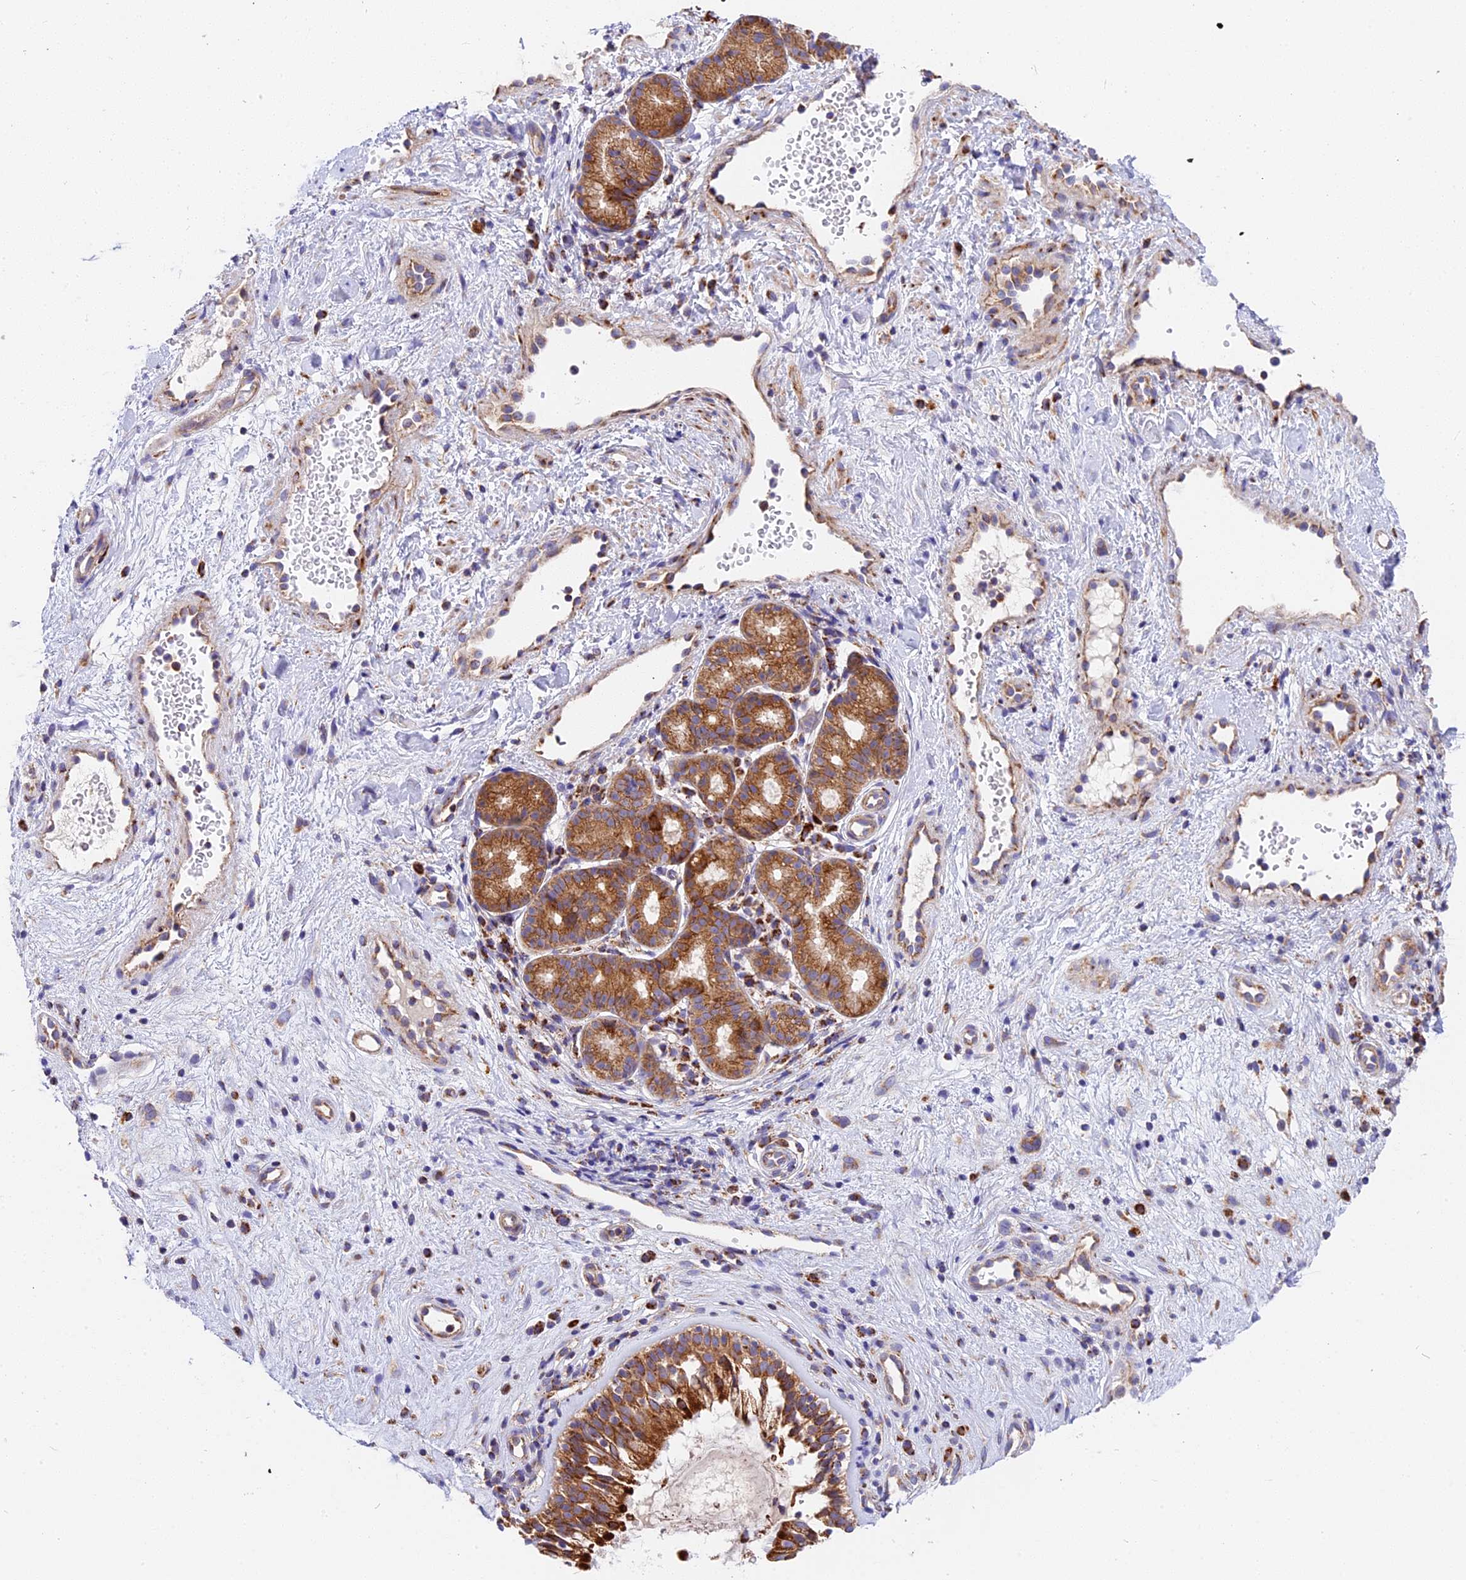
{"staining": {"intensity": "strong", "quantity": ">75%", "location": "cytoplasmic/membranous"}, "tissue": "nasopharynx", "cell_type": "Respiratory epithelial cells", "image_type": "normal", "snomed": [{"axis": "morphology", "description": "Normal tissue, NOS"}, {"axis": "topography", "description": "Nasopharynx"}], "caption": "IHC histopathology image of normal nasopharynx stained for a protein (brown), which reveals high levels of strong cytoplasmic/membranous positivity in about >75% of respiratory epithelial cells.", "gene": "MRAS", "patient": {"sex": "male", "age": 32}}